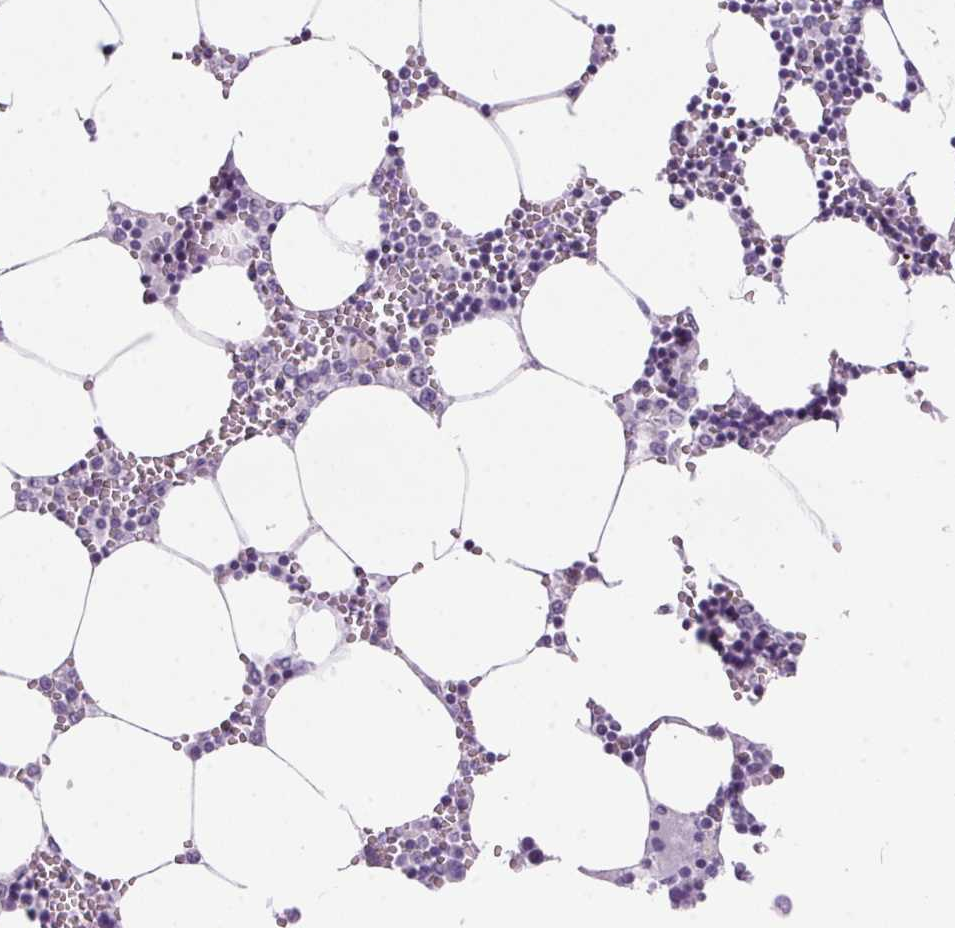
{"staining": {"intensity": "negative", "quantity": "none", "location": "none"}, "tissue": "bone marrow", "cell_type": "Hematopoietic cells", "image_type": "normal", "snomed": [{"axis": "morphology", "description": "Normal tissue, NOS"}, {"axis": "topography", "description": "Bone marrow"}], "caption": "Immunohistochemistry (IHC) of unremarkable human bone marrow demonstrates no expression in hematopoietic cells.", "gene": "ODAD2", "patient": {"sex": "male", "age": 54}}